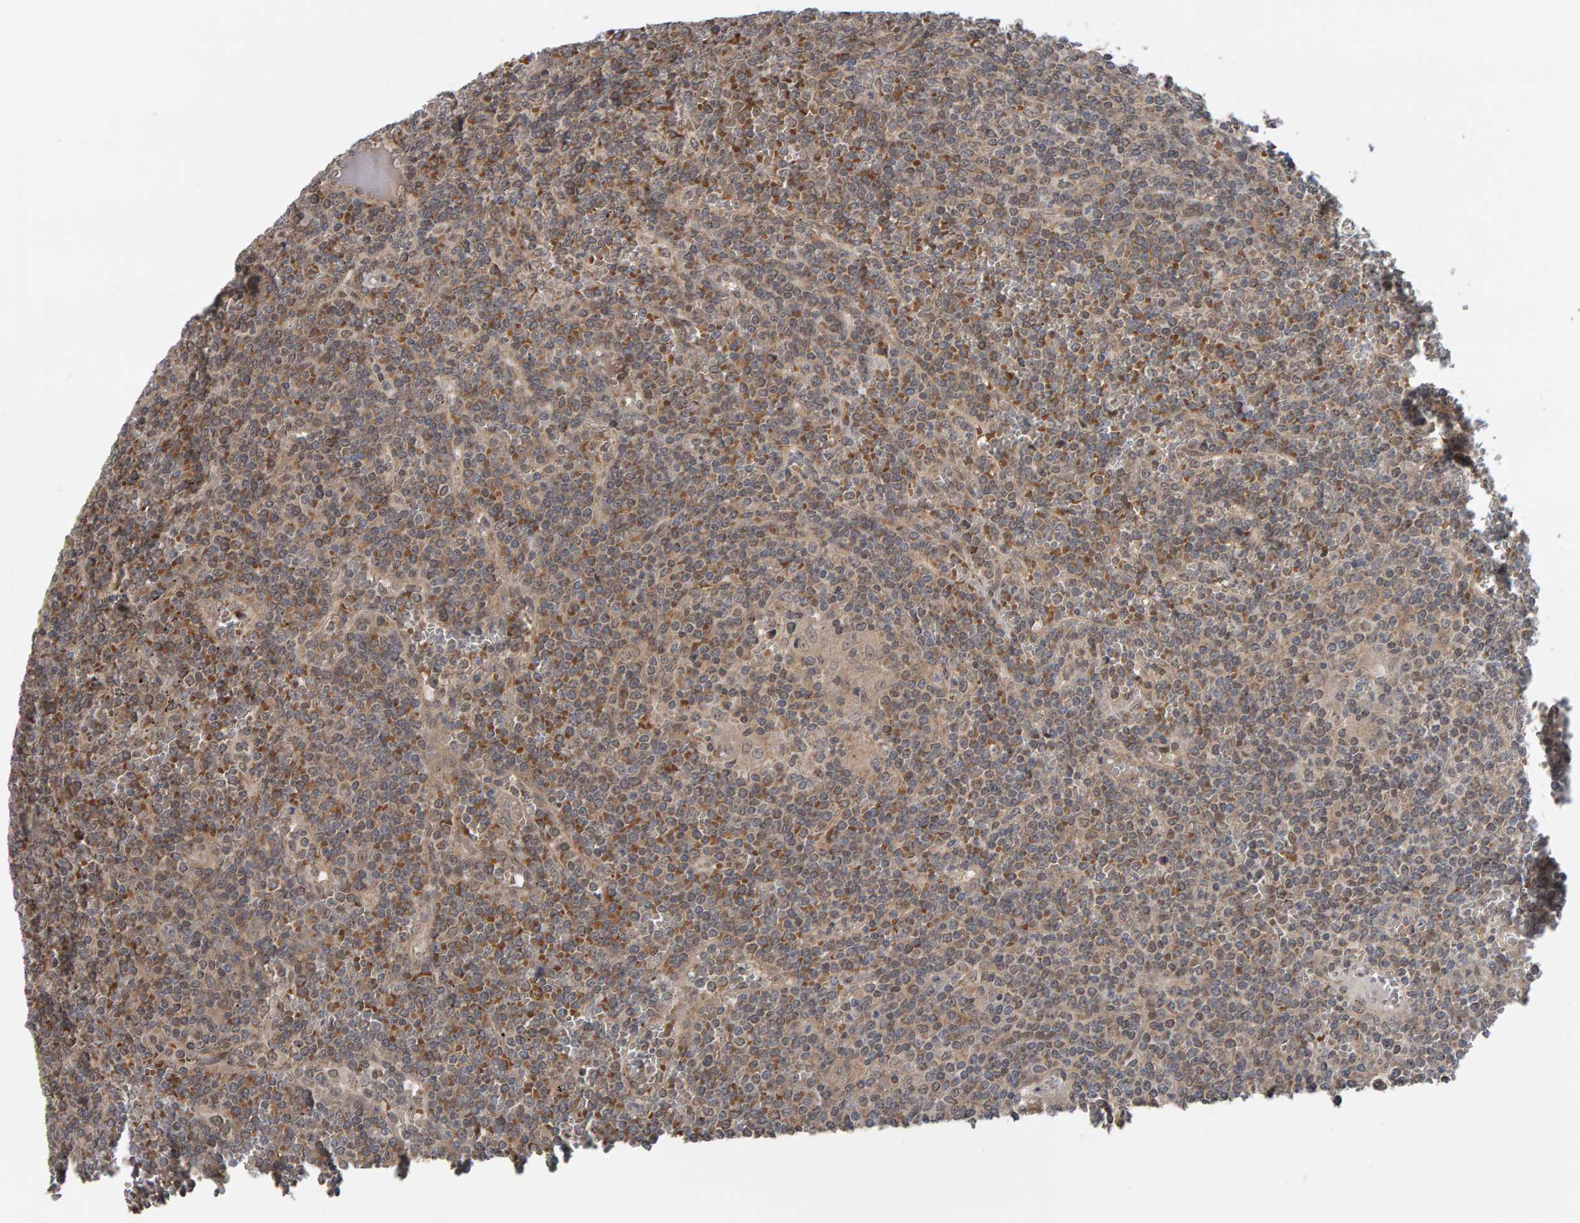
{"staining": {"intensity": "negative", "quantity": "none", "location": "none"}, "tissue": "lymphoma", "cell_type": "Tumor cells", "image_type": "cancer", "snomed": [{"axis": "morphology", "description": "Malignant lymphoma, non-Hodgkin's type, Low grade"}, {"axis": "topography", "description": "Spleen"}], "caption": "Human malignant lymphoma, non-Hodgkin's type (low-grade) stained for a protein using immunohistochemistry demonstrates no expression in tumor cells.", "gene": "COASY", "patient": {"sex": "female", "age": 19}}